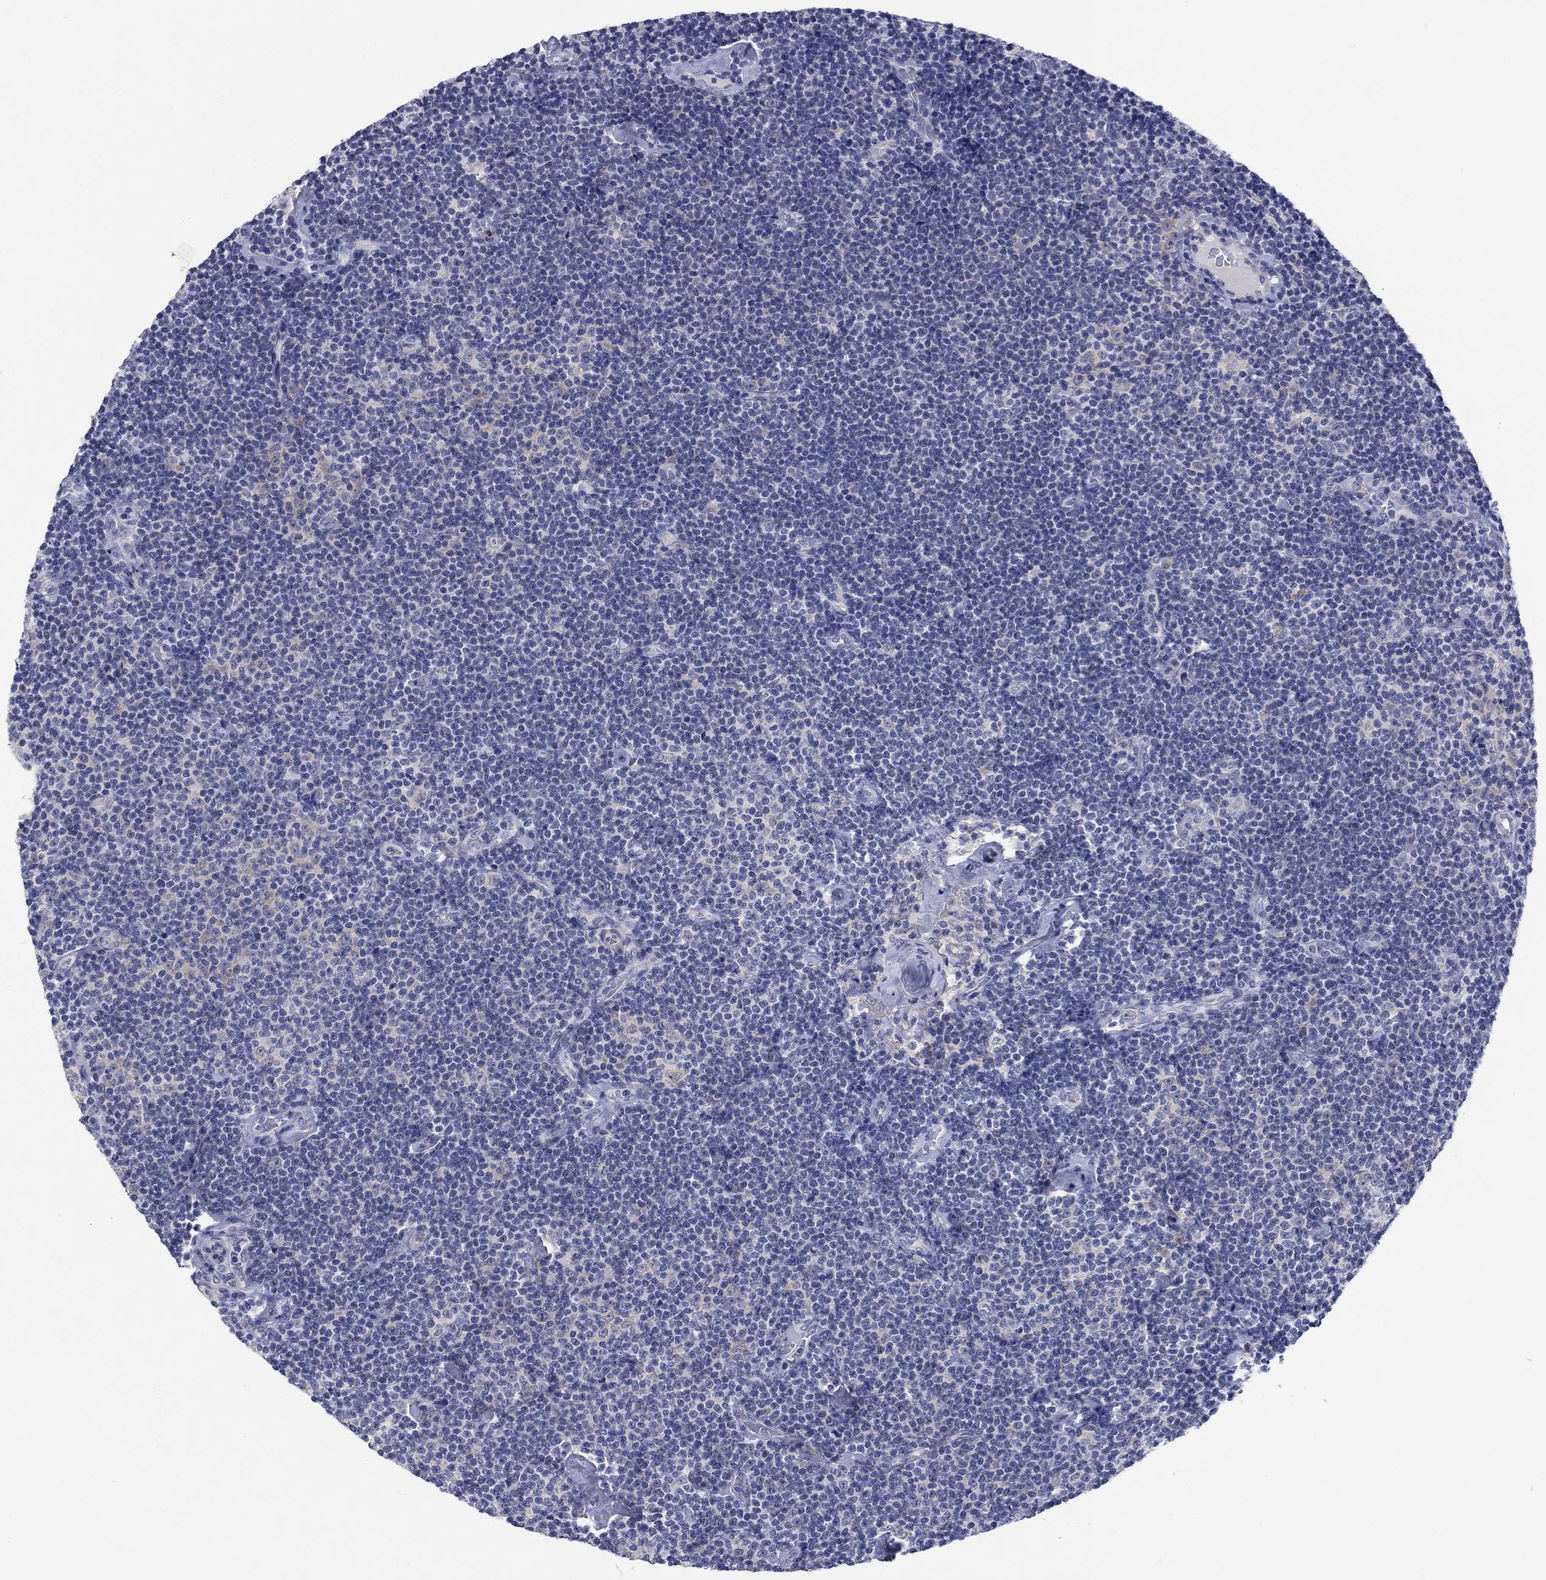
{"staining": {"intensity": "negative", "quantity": "none", "location": "none"}, "tissue": "lymphoma", "cell_type": "Tumor cells", "image_type": "cancer", "snomed": [{"axis": "morphology", "description": "Malignant lymphoma, non-Hodgkin's type, Low grade"}, {"axis": "topography", "description": "Lymph node"}], "caption": "Tumor cells show no significant expression in lymphoma.", "gene": "HDC", "patient": {"sex": "male", "age": 81}}